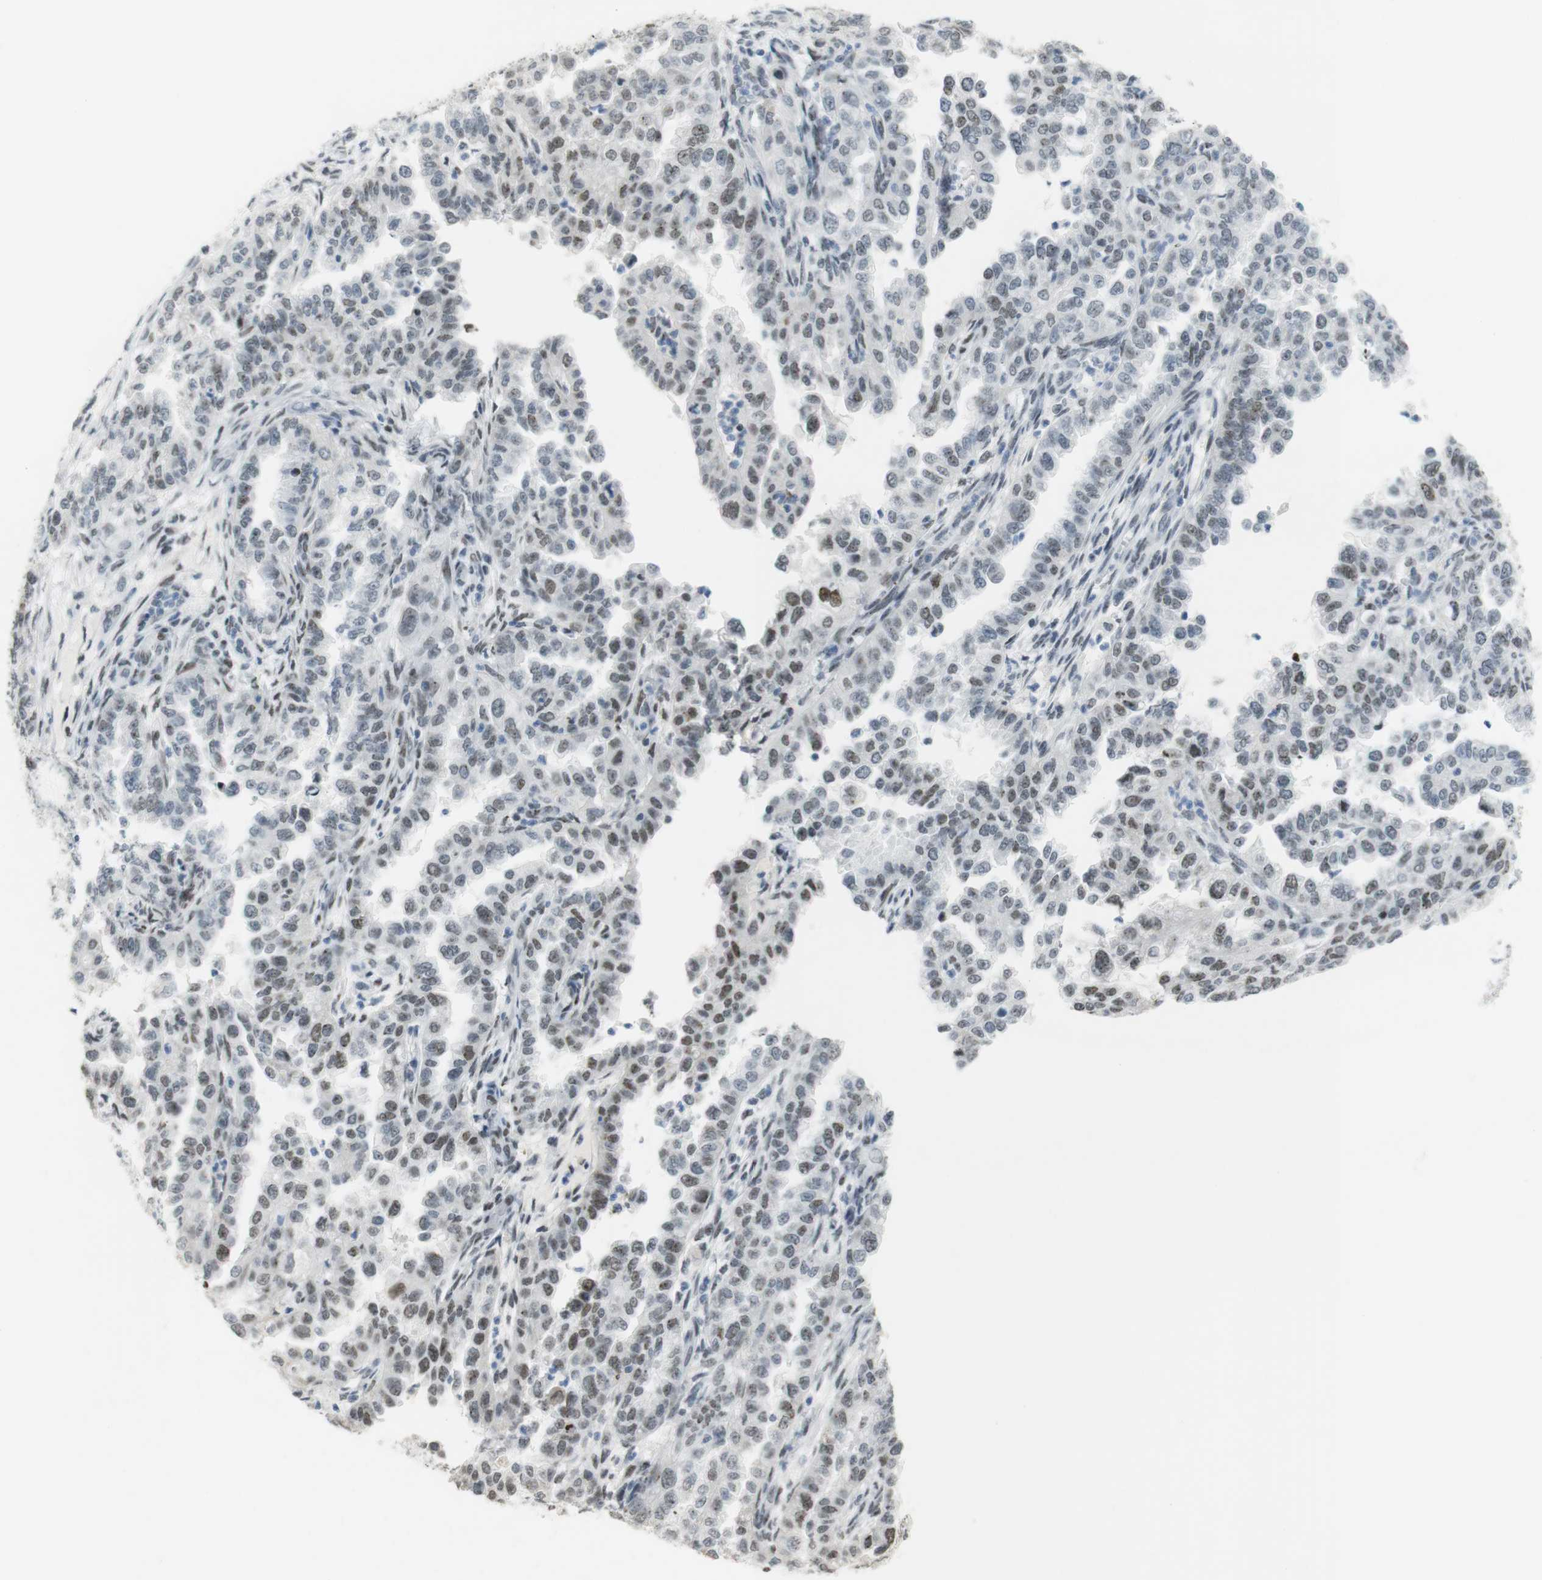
{"staining": {"intensity": "weak", "quantity": "25%-75%", "location": "nuclear"}, "tissue": "endometrial cancer", "cell_type": "Tumor cells", "image_type": "cancer", "snomed": [{"axis": "morphology", "description": "Adenocarcinoma, NOS"}, {"axis": "topography", "description": "Endometrium"}], "caption": "High-power microscopy captured an immunohistochemistry (IHC) photomicrograph of endometrial adenocarcinoma, revealing weak nuclear positivity in about 25%-75% of tumor cells. (DAB IHC with brightfield microscopy, high magnification).", "gene": "BMI1", "patient": {"sex": "female", "age": 85}}